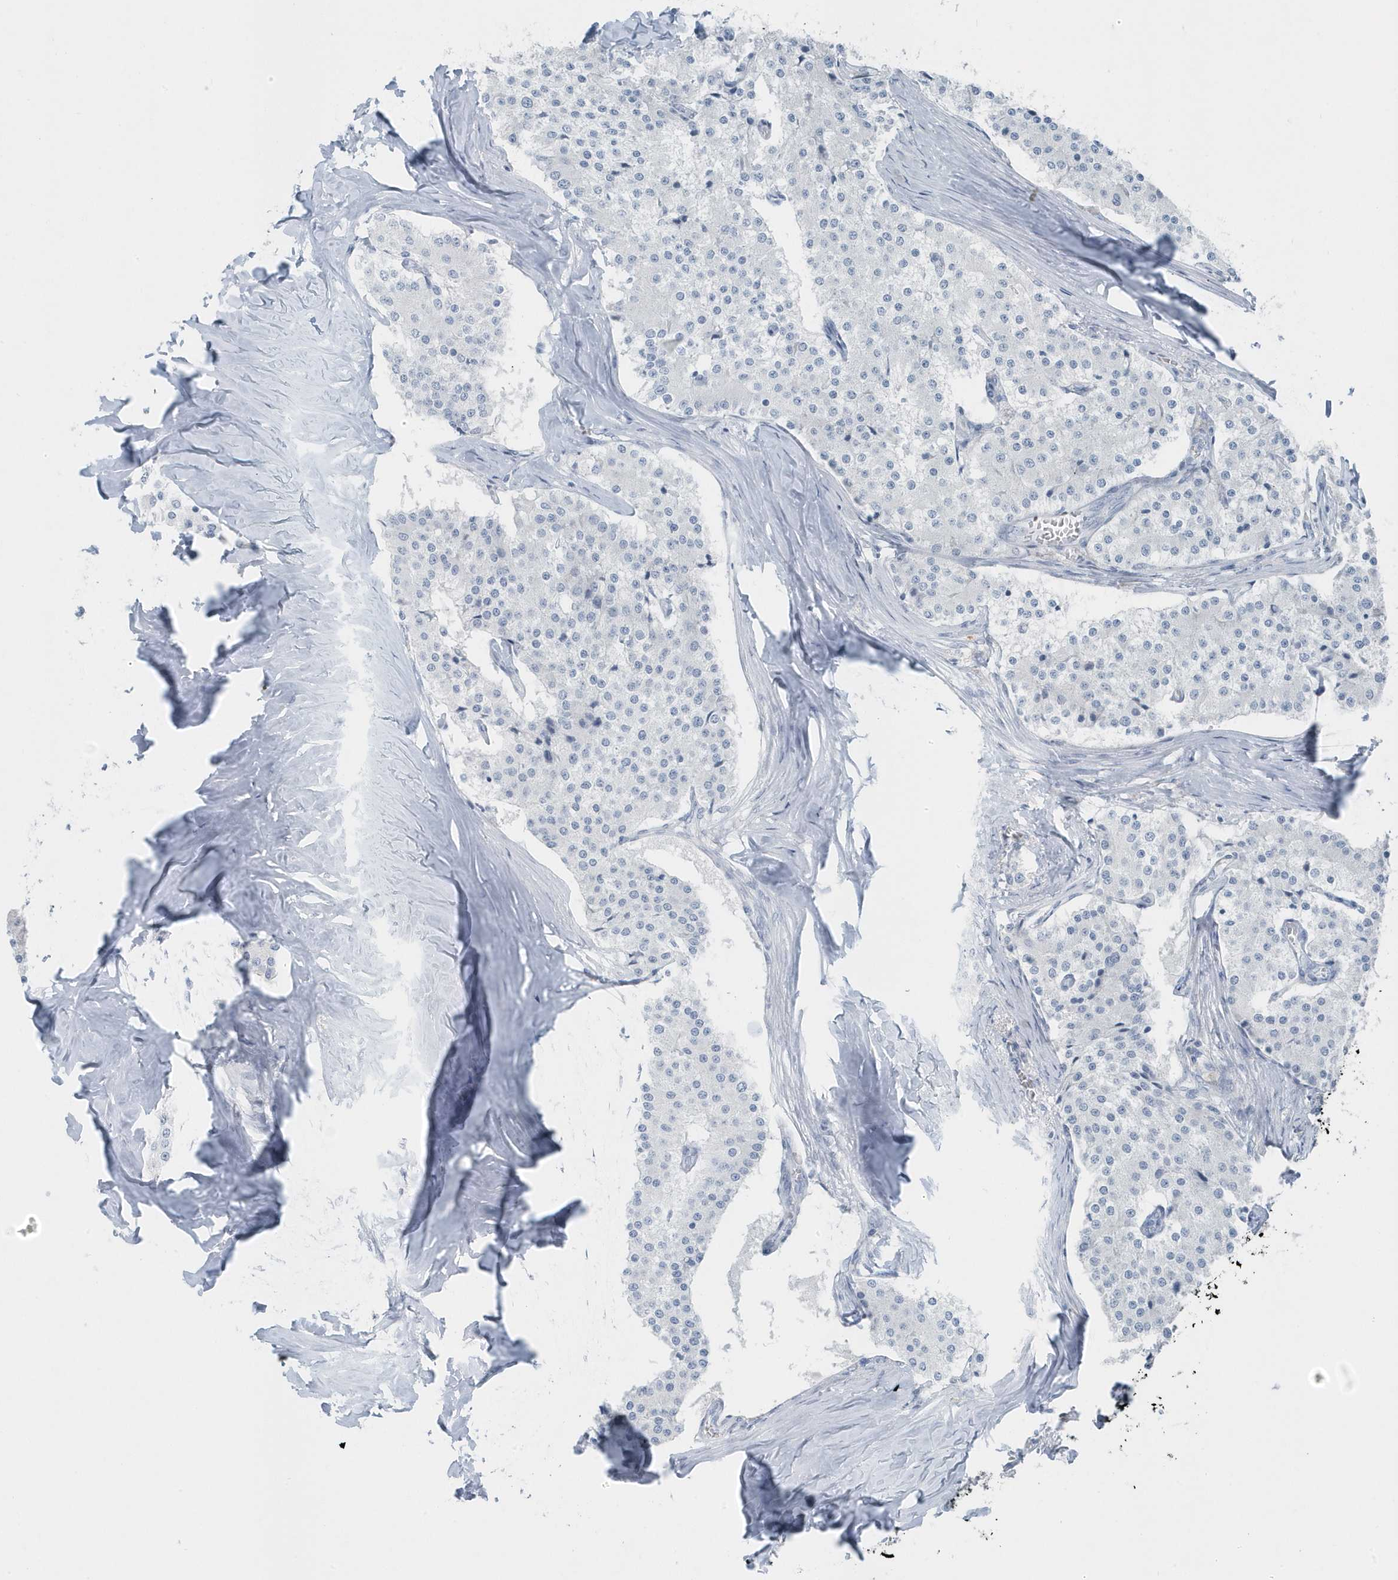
{"staining": {"intensity": "negative", "quantity": "none", "location": "none"}, "tissue": "carcinoid", "cell_type": "Tumor cells", "image_type": "cancer", "snomed": [{"axis": "morphology", "description": "Carcinoid, malignant, NOS"}, {"axis": "topography", "description": "Colon"}], "caption": "Tumor cells show no significant protein expression in carcinoid (malignant).", "gene": "FAM98A", "patient": {"sex": "female", "age": 52}}